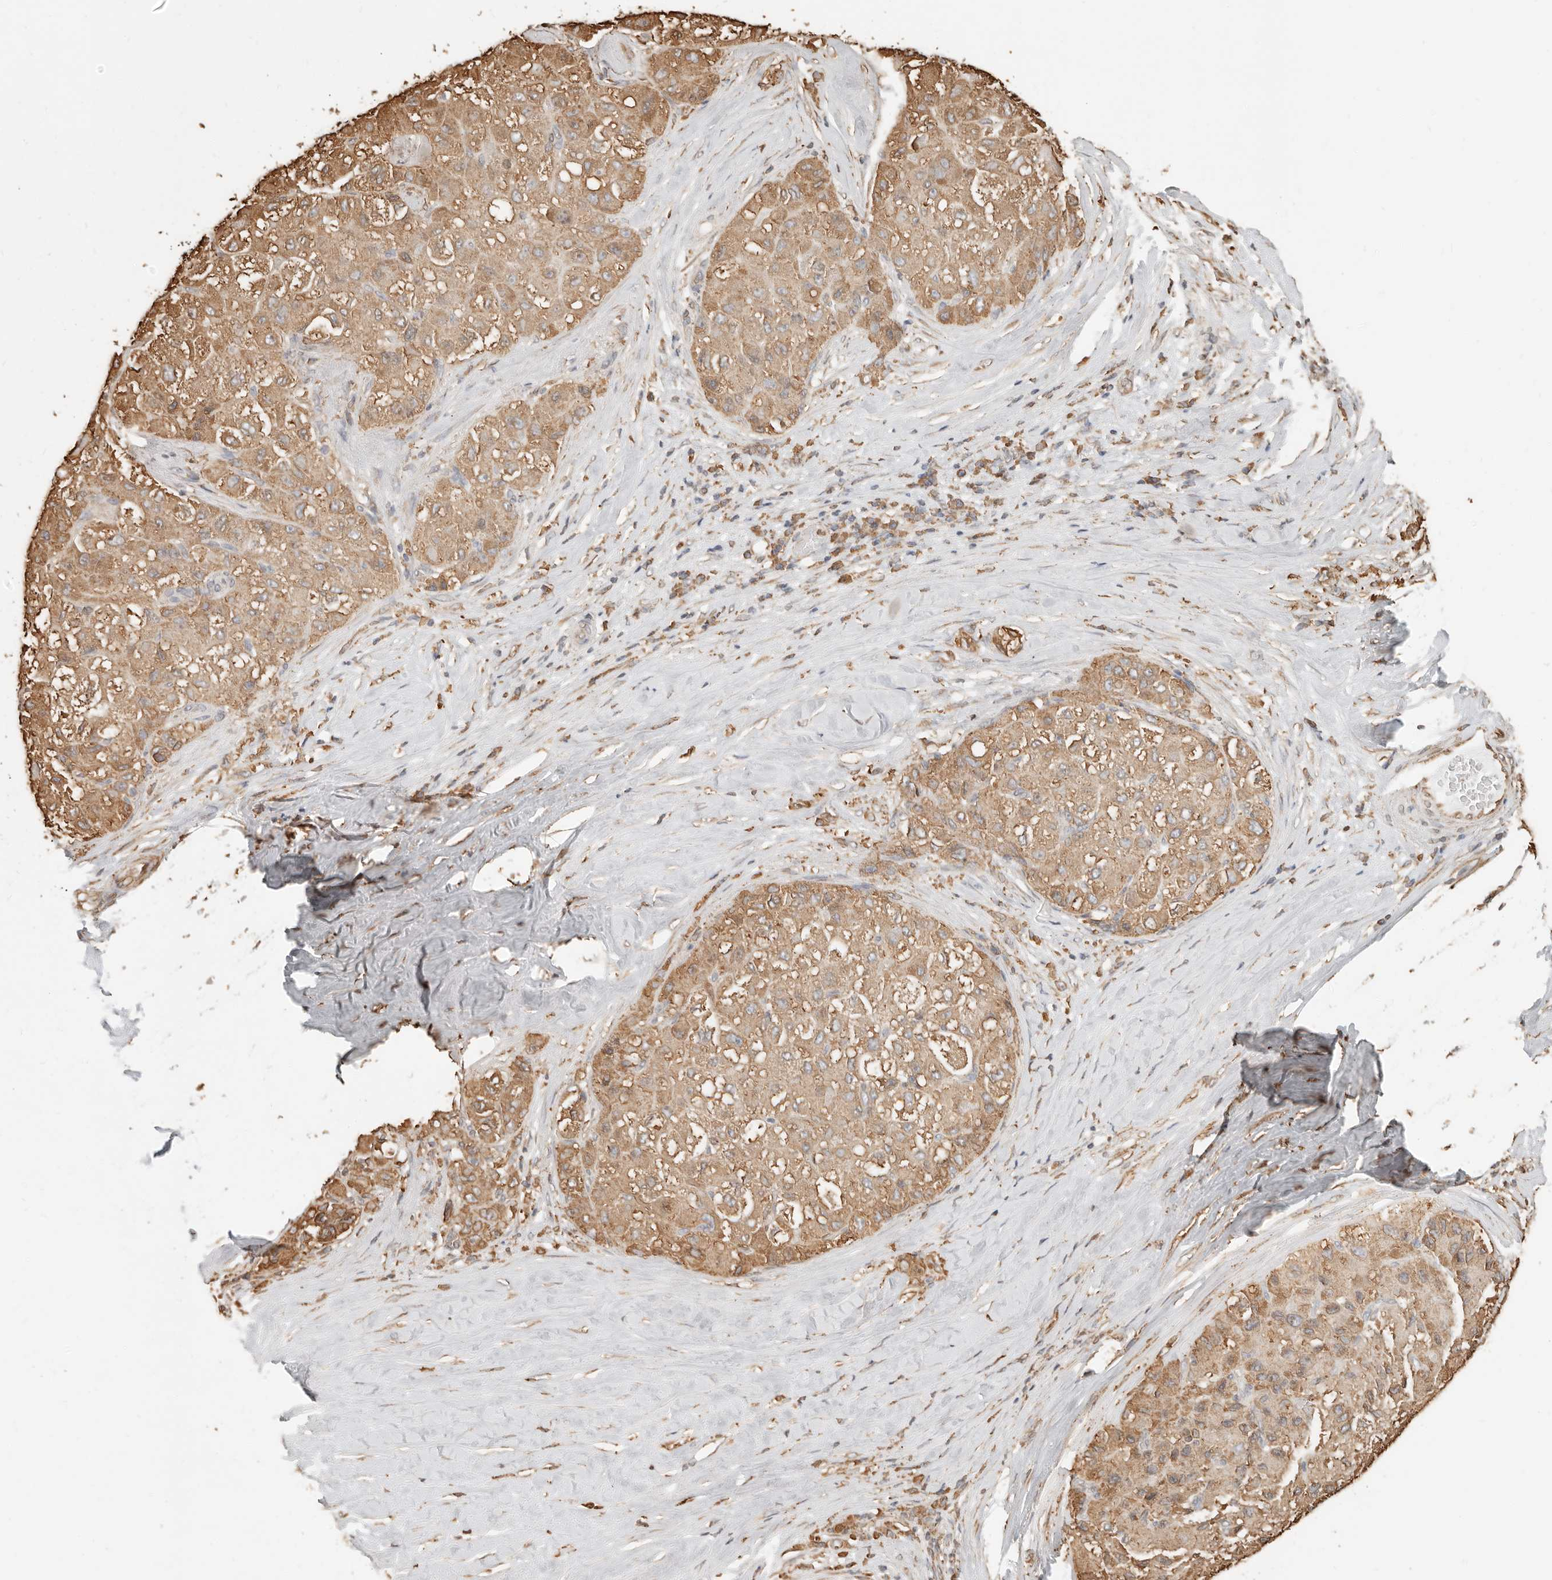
{"staining": {"intensity": "moderate", "quantity": ">75%", "location": "cytoplasmic/membranous"}, "tissue": "liver cancer", "cell_type": "Tumor cells", "image_type": "cancer", "snomed": [{"axis": "morphology", "description": "Carcinoma, Hepatocellular, NOS"}, {"axis": "topography", "description": "Liver"}], "caption": "DAB immunohistochemical staining of human liver hepatocellular carcinoma displays moderate cytoplasmic/membranous protein expression in about >75% of tumor cells.", "gene": "ARHGEF10L", "patient": {"sex": "male", "age": 80}}